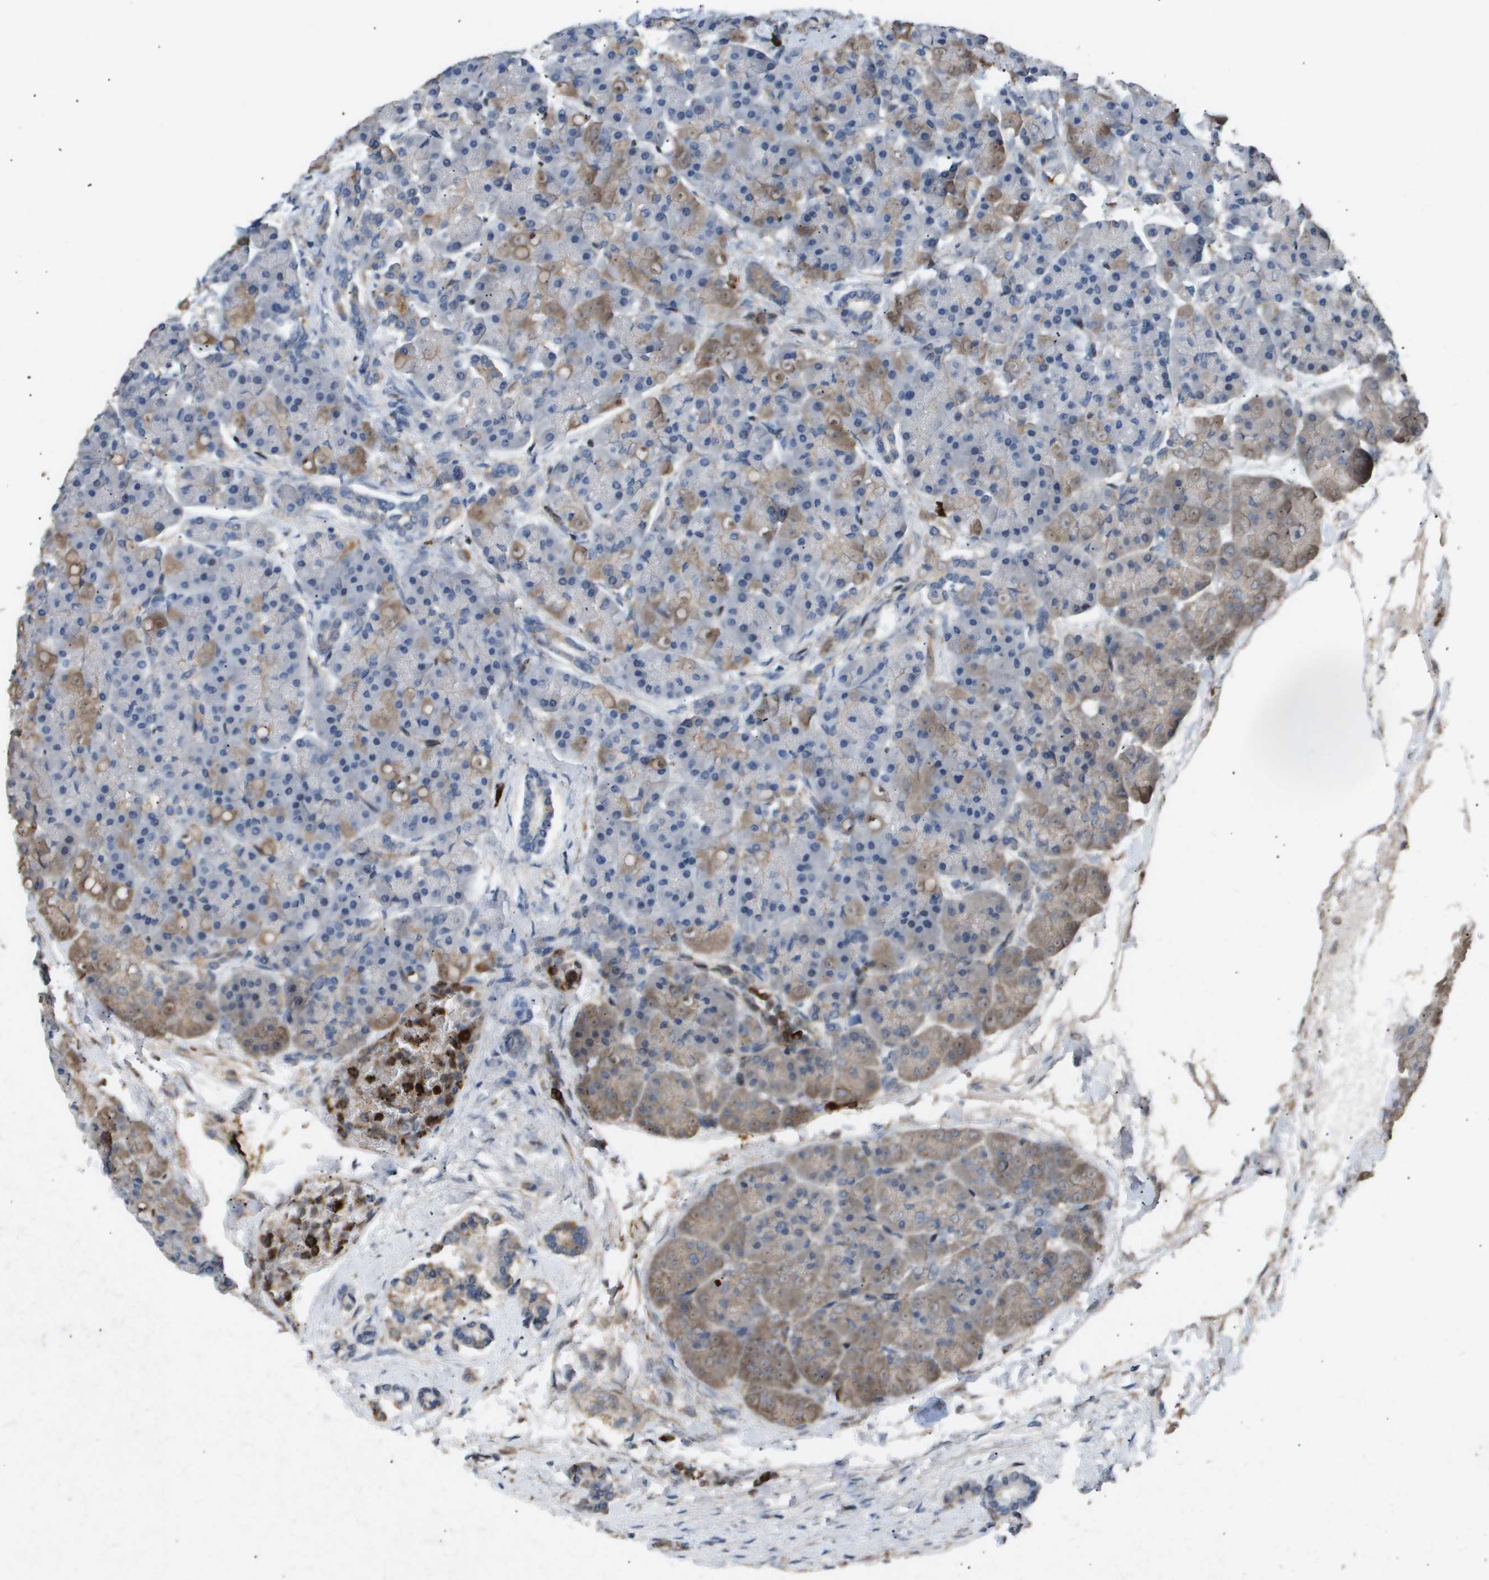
{"staining": {"intensity": "weak", "quantity": "<25%", "location": "cytoplasmic/membranous"}, "tissue": "pancreas", "cell_type": "Exocrine glandular cells", "image_type": "normal", "snomed": [{"axis": "morphology", "description": "Normal tissue, NOS"}, {"axis": "topography", "description": "Pancreas"}], "caption": "Micrograph shows no protein positivity in exocrine glandular cells of benign pancreas.", "gene": "ERG", "patient": {"sex": "female", "age": 70}}